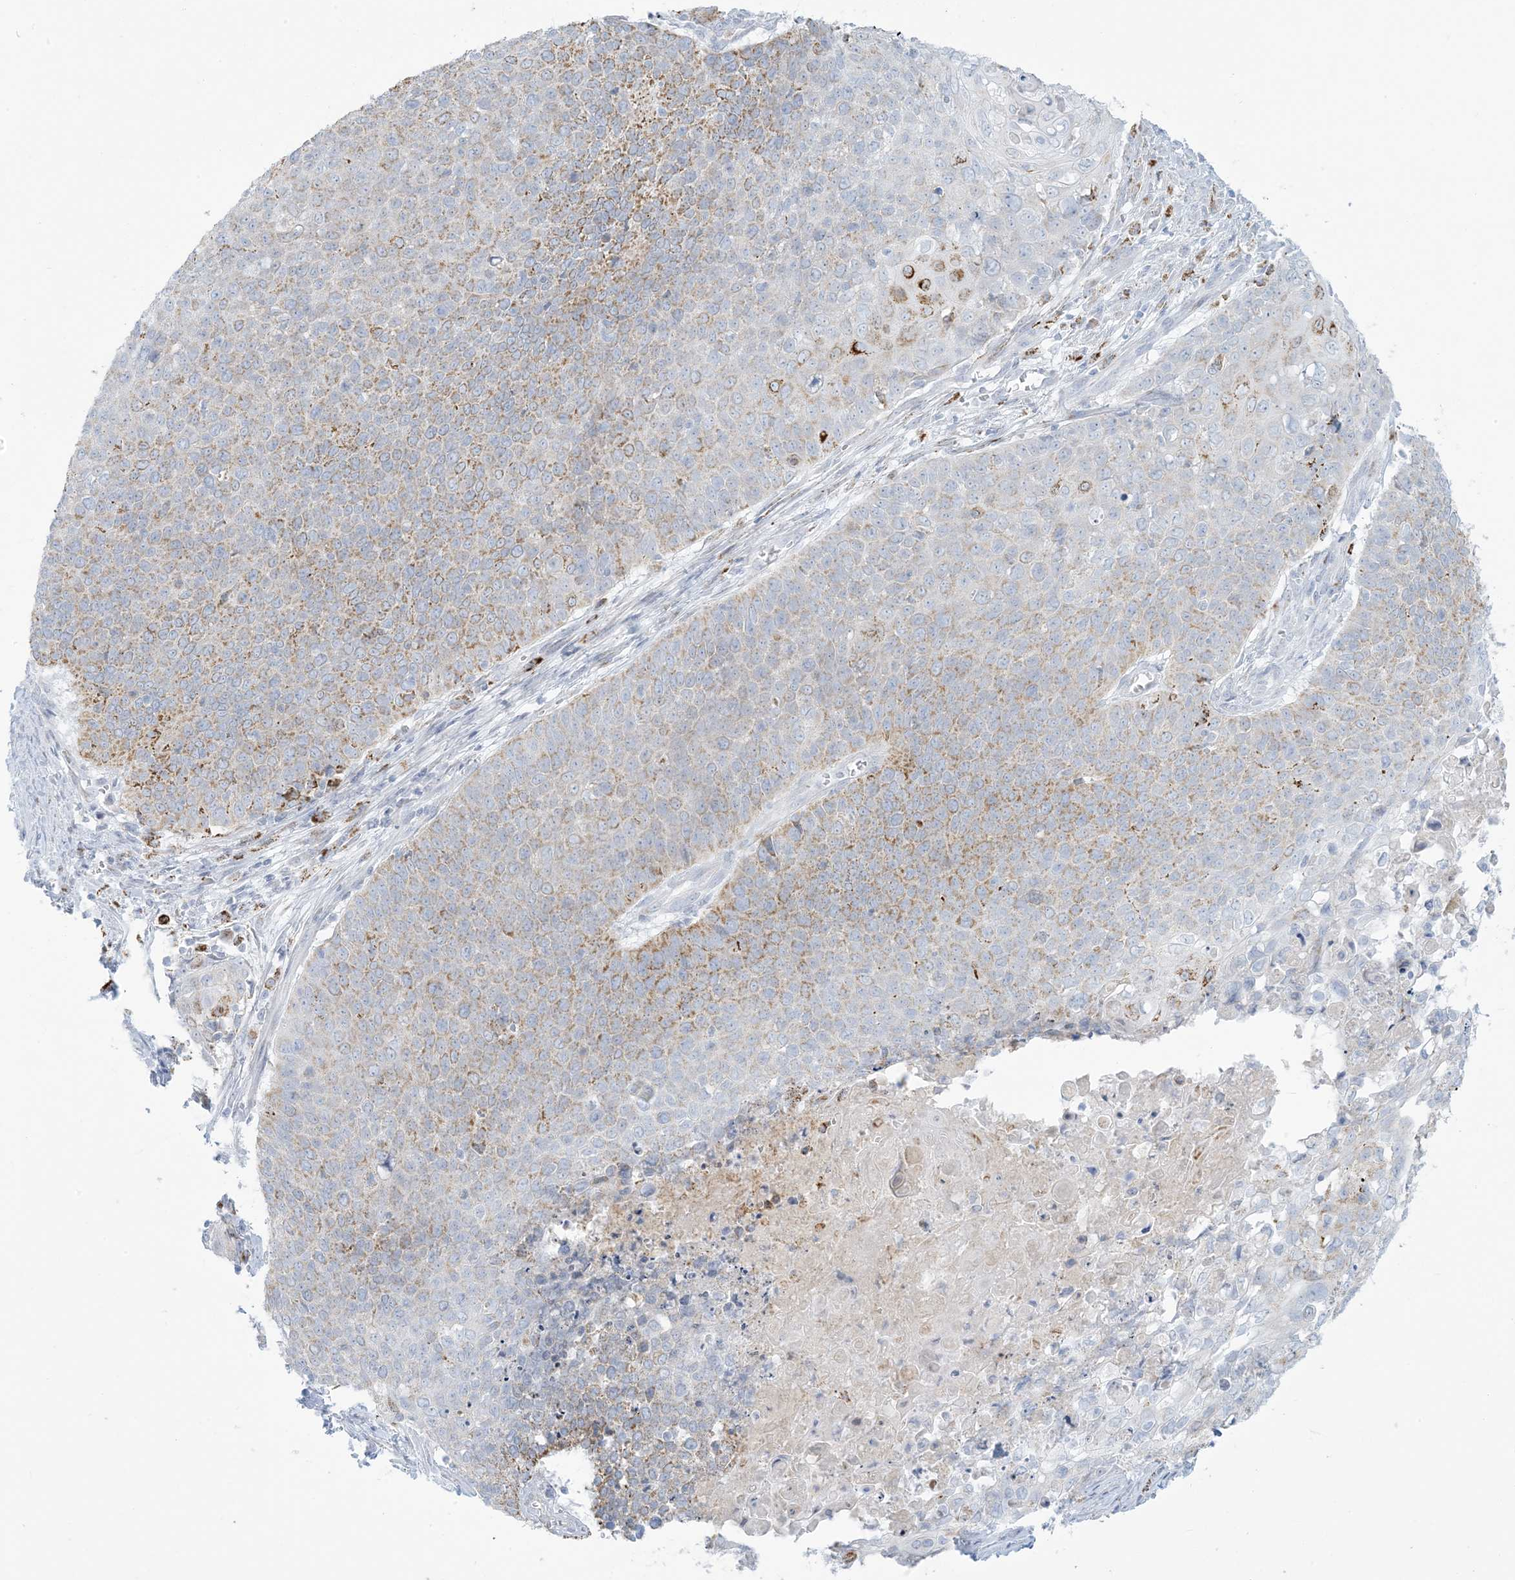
{"staining": {"intensity": "weak", "quantity": ">75%", "location": "cytoplasmic/membranous"}, "tissue": "cervical cancer", "cell_type": "Tumor cells", "image_type": "cancer", "snomed": [{"axis": "morphology", "description": "Squamous cell carcinoma, NOS"}, {"axis": "topography", "description": "Cervix"}], "caption": "This is a histology image of immunohistochemistry staining of cervical squamous cell carcinoma, which shows weak positivity in the cytoplasmic/membranous of tumor cells.", "gene": "ZDHHC4", "patient": {"sex": "female", "age": 39}}